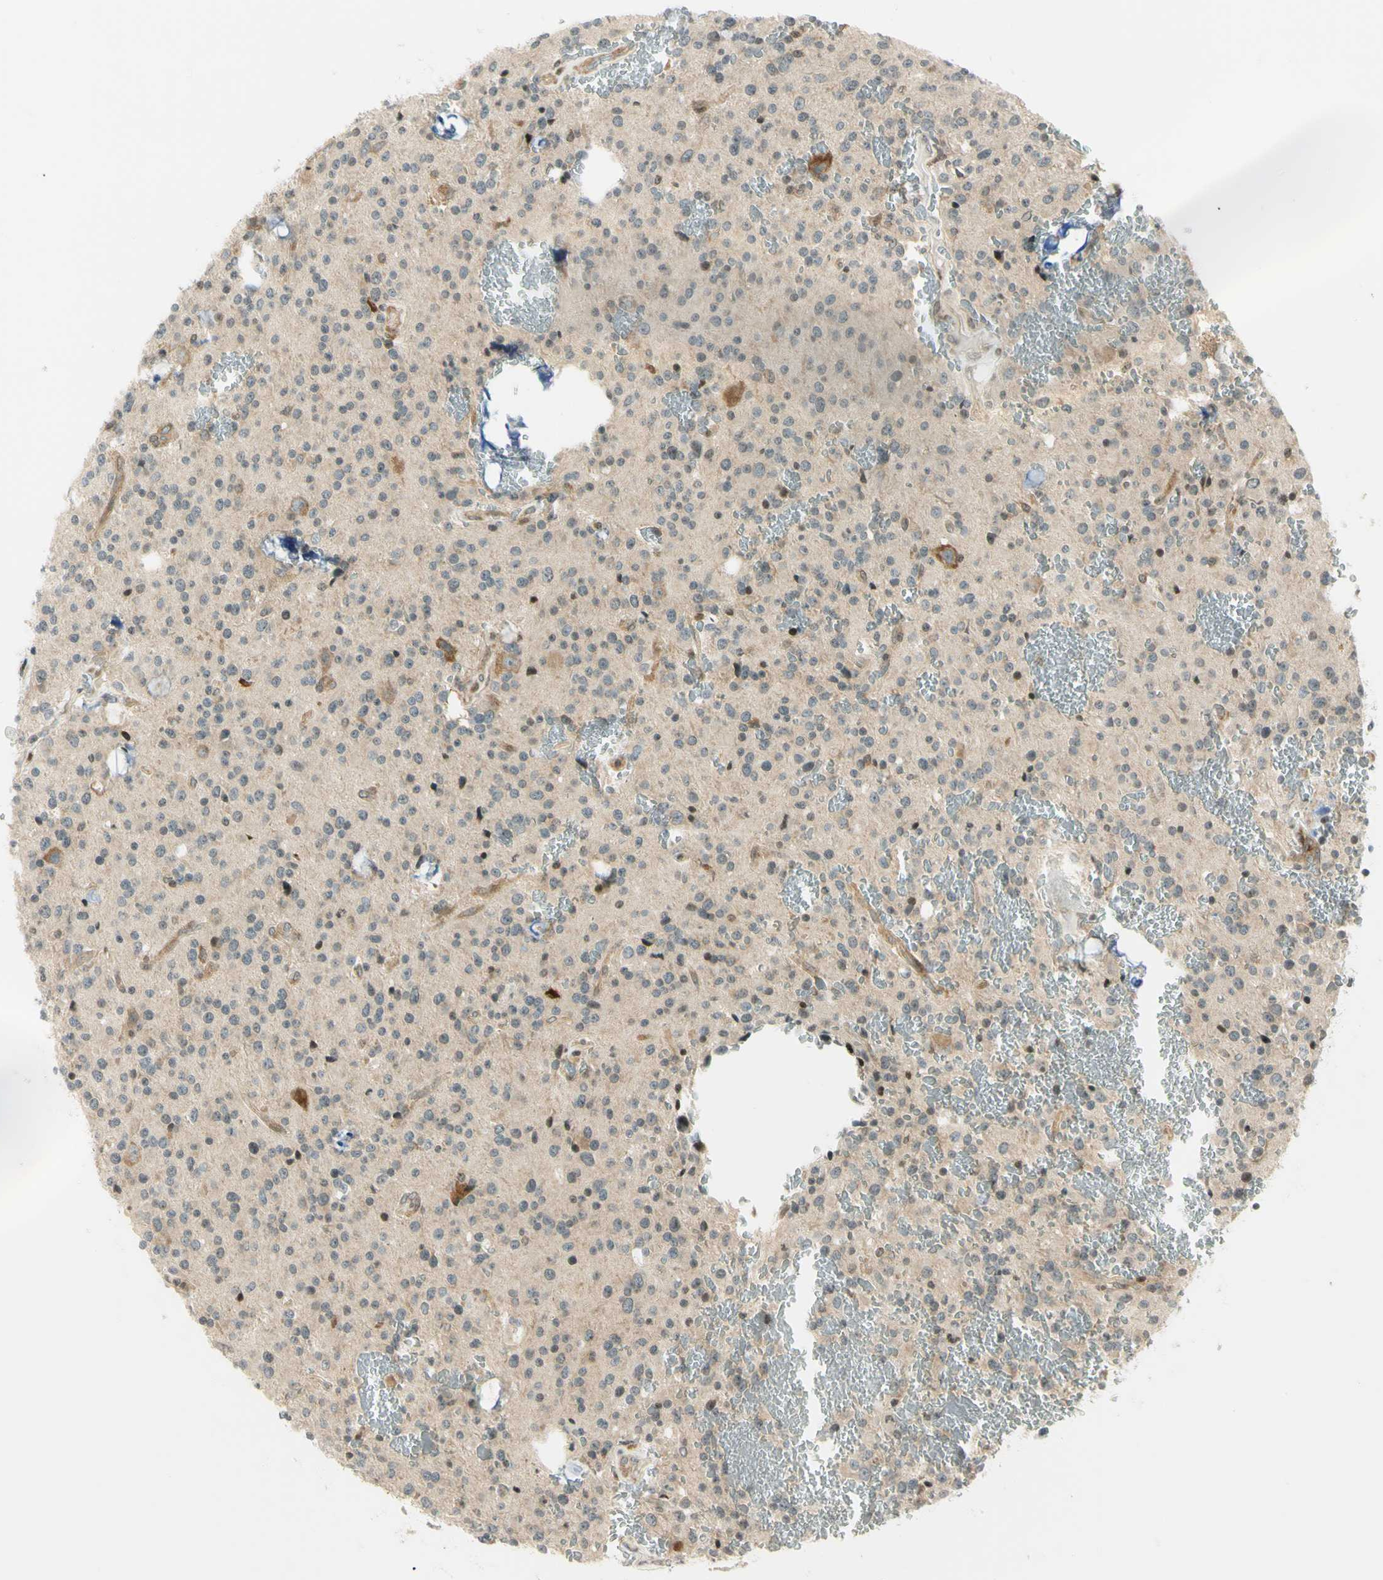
{"staining": {"intensity": "weak", "quantity": ">75%", "location": "cytoplasmic/membranous"}, "tissue": "glioma", "cell_type": "Tumor cells", "image_type": "cancer", "snomed": [{"axis": "morphology", "description": "Glioma, malignant, Low grade"}, {"axis": "topography", "description": "Brain"}], "caption": "Protein staining shows weak cytoplasmic/membranous staining in about >75% of tumor cells in low-grade glioma (malignant).", "gene": "TPT1", "patient": {"sex": "male", "age": 58}}